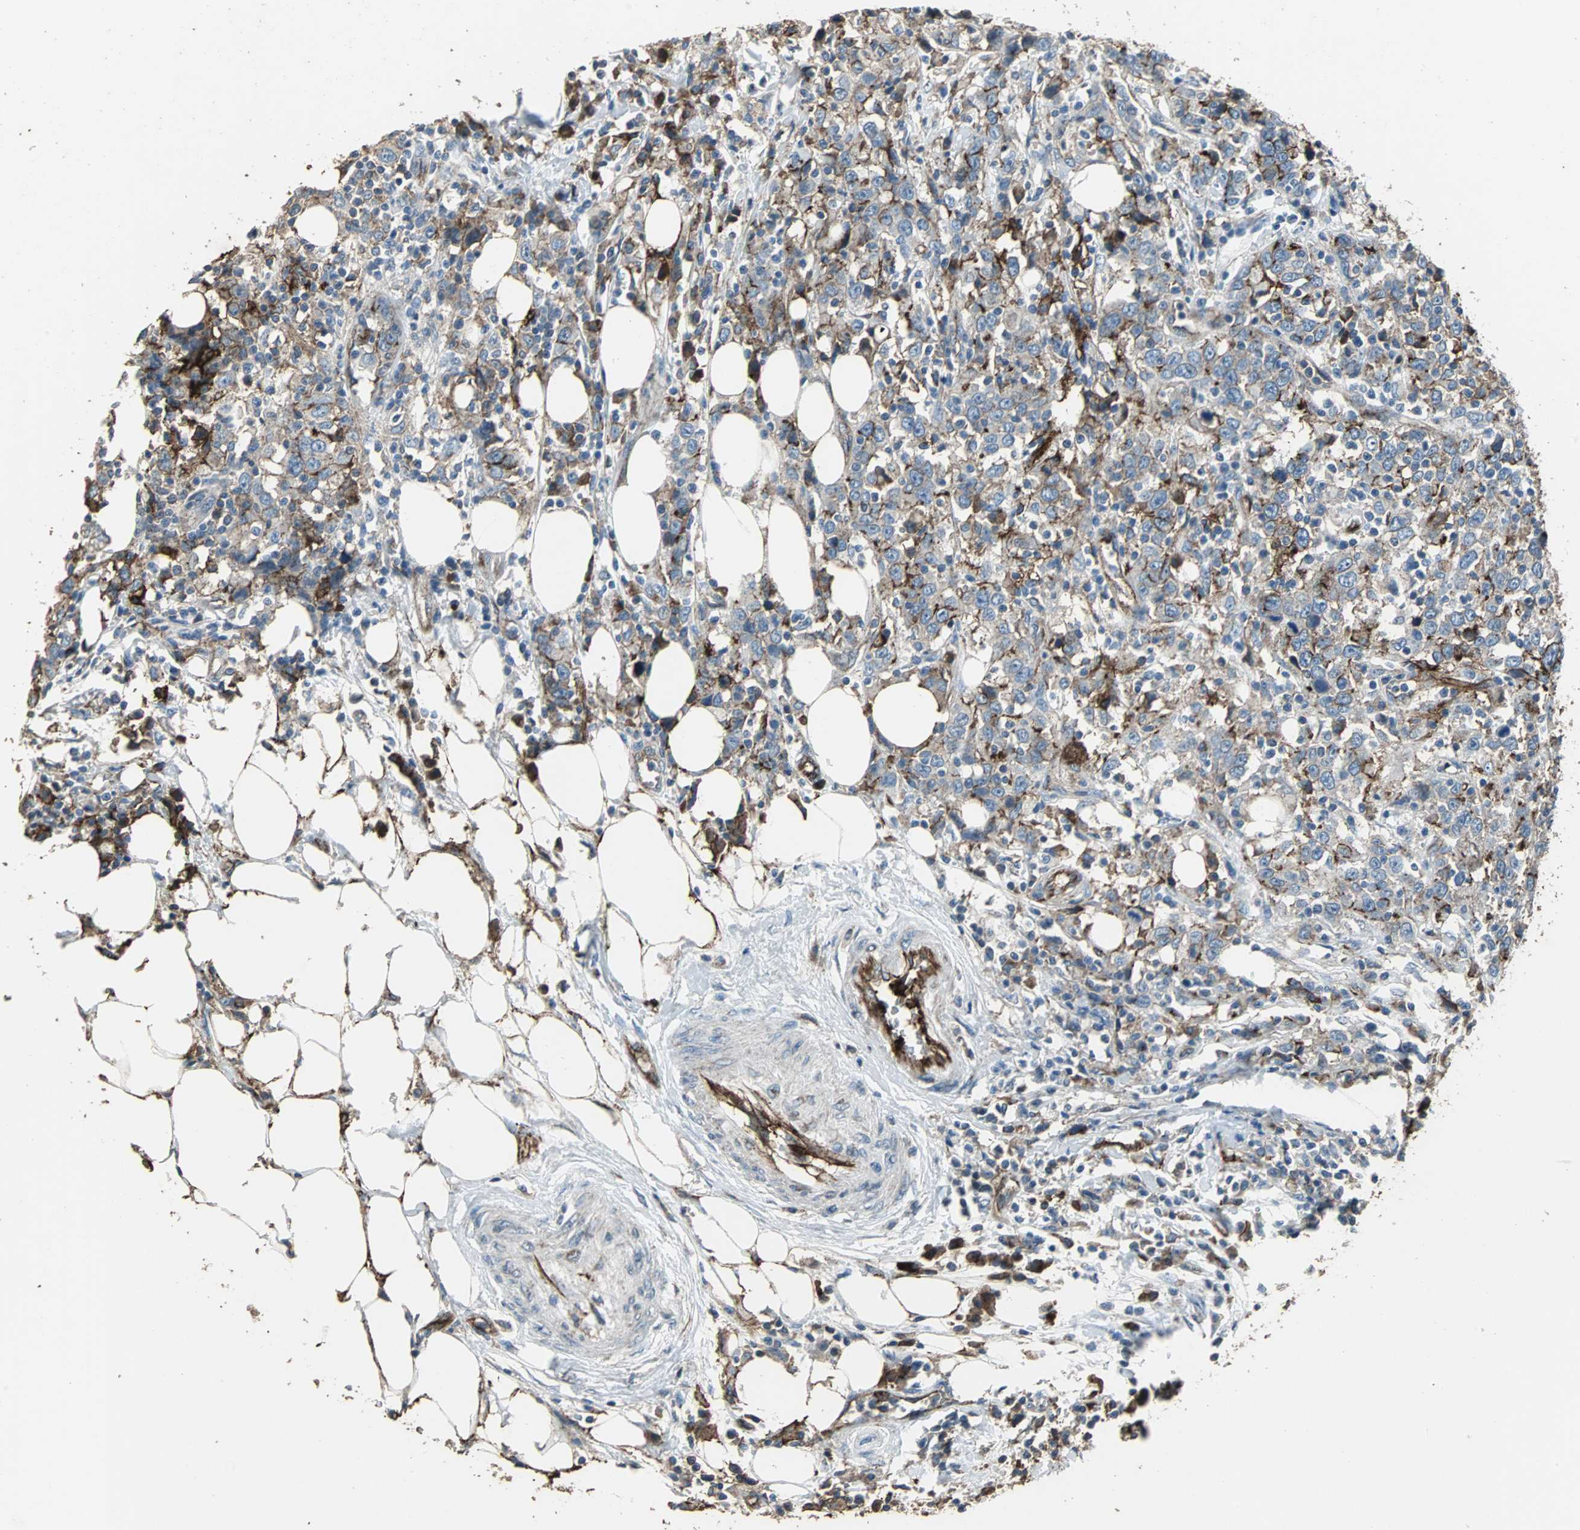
{"staining": {"intensity": "moderate", "quantity": ">75%", "location": "cytoplasmic/membranous"}, "tissue": "urothelial cancer", "cell_type": "Tumor cells", "image_type": "cancer", "snomed": [{"axis": "morphology", "description": "Urothelial carcinoma, High grade"}, {"axis": "topography", "description": "Urinary bladder"}], "caption": "There is medium levels of moderate cytoplasmic/membranous staining in tumor cells of urothelial carcinoma (high-grade), as demonstrated by immunohistochemical staining (brown color).", "gene": "F11R", "patient": {"sex": "male", "age": 61}}